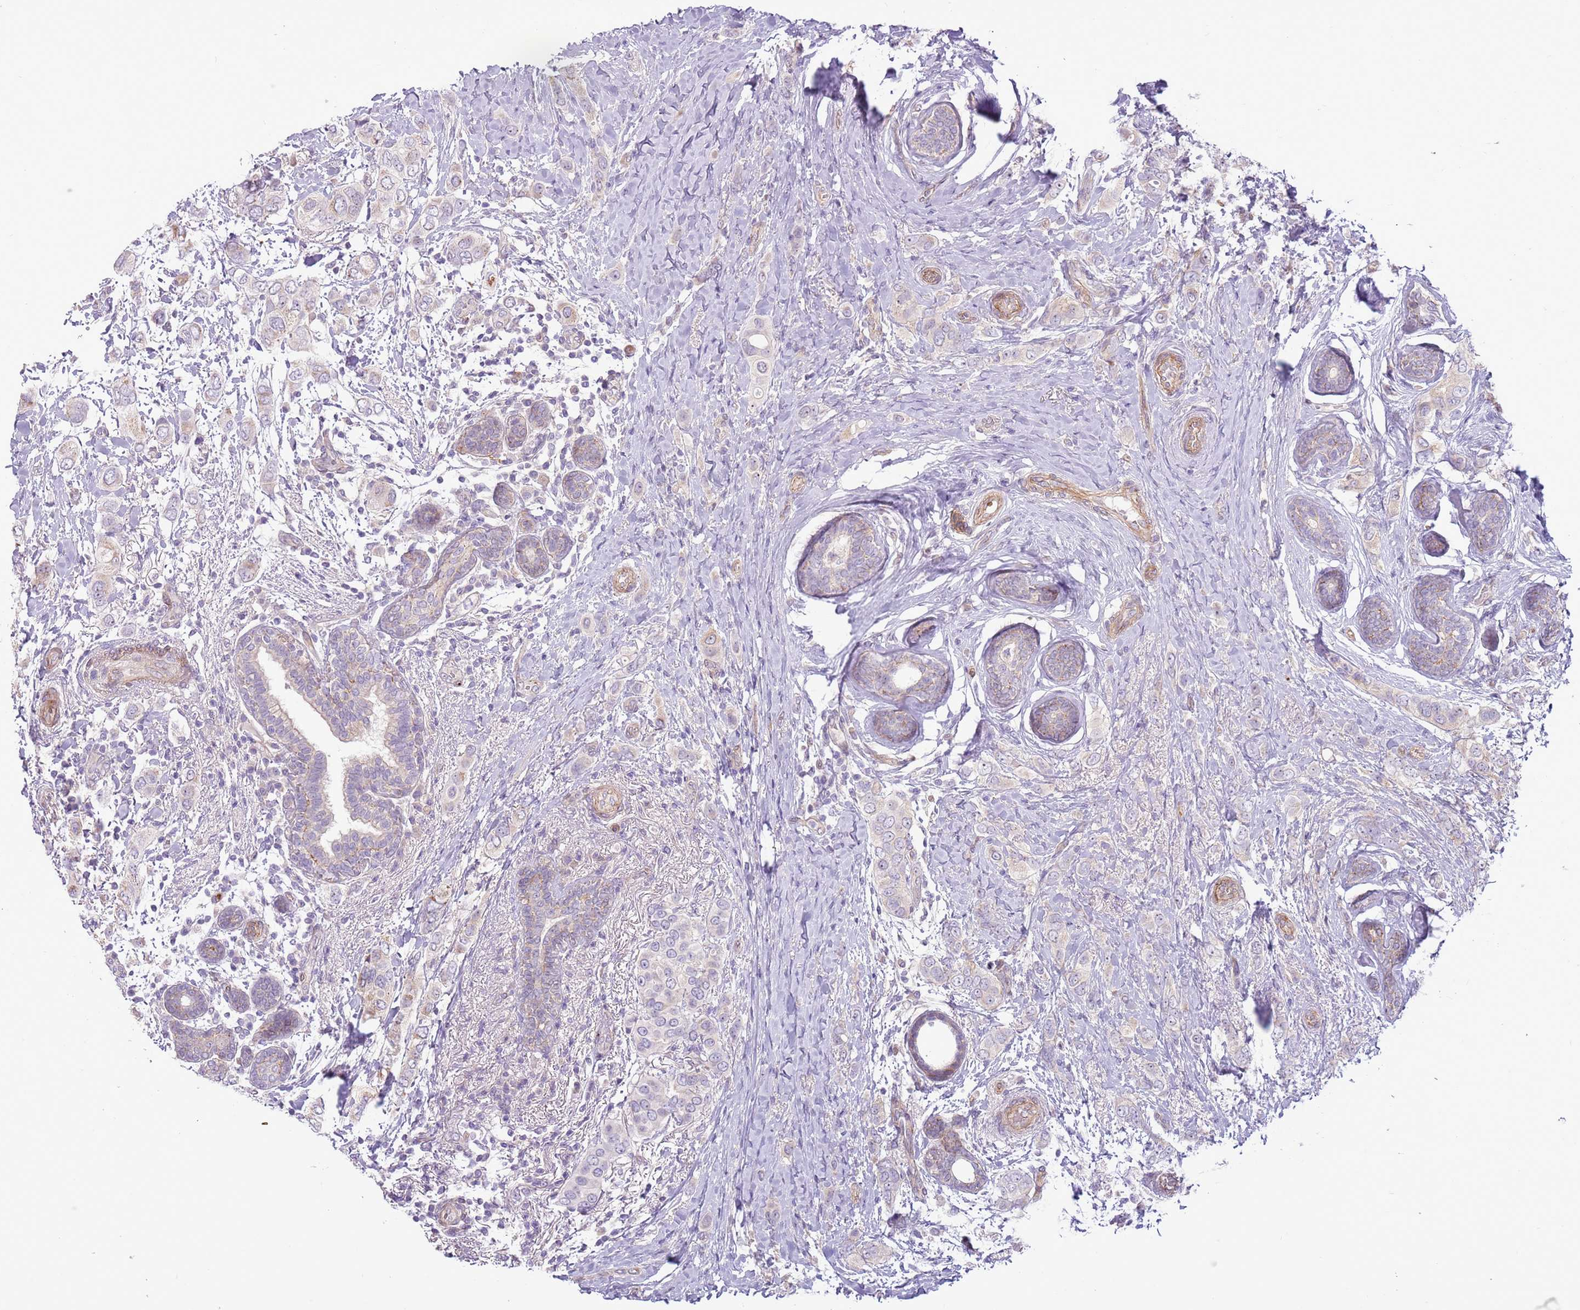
{"staining": {"intensity": "weak", "quantity": "<25%", "location": "cytoplasmic/membranous"}, "tissue": "breast cancer", "cell_type": "Tumor cells", "image_type": "cancer", "snomed": [{"axis": "morphology", "description": "Lobular carcinoma"}, {"axis": "topography", "description": "Breast"}], "caption": "Micrograph shows no protein expression in tumor cells of lobular carcinoma (breast) tissue. Brightfield microscopy of immunohistochemistry stained with DAB (brown) and hematoxylin (blue), captured at high magnification.", "gene": "MRO", "patient": {"sex": "female", "age": 51}}